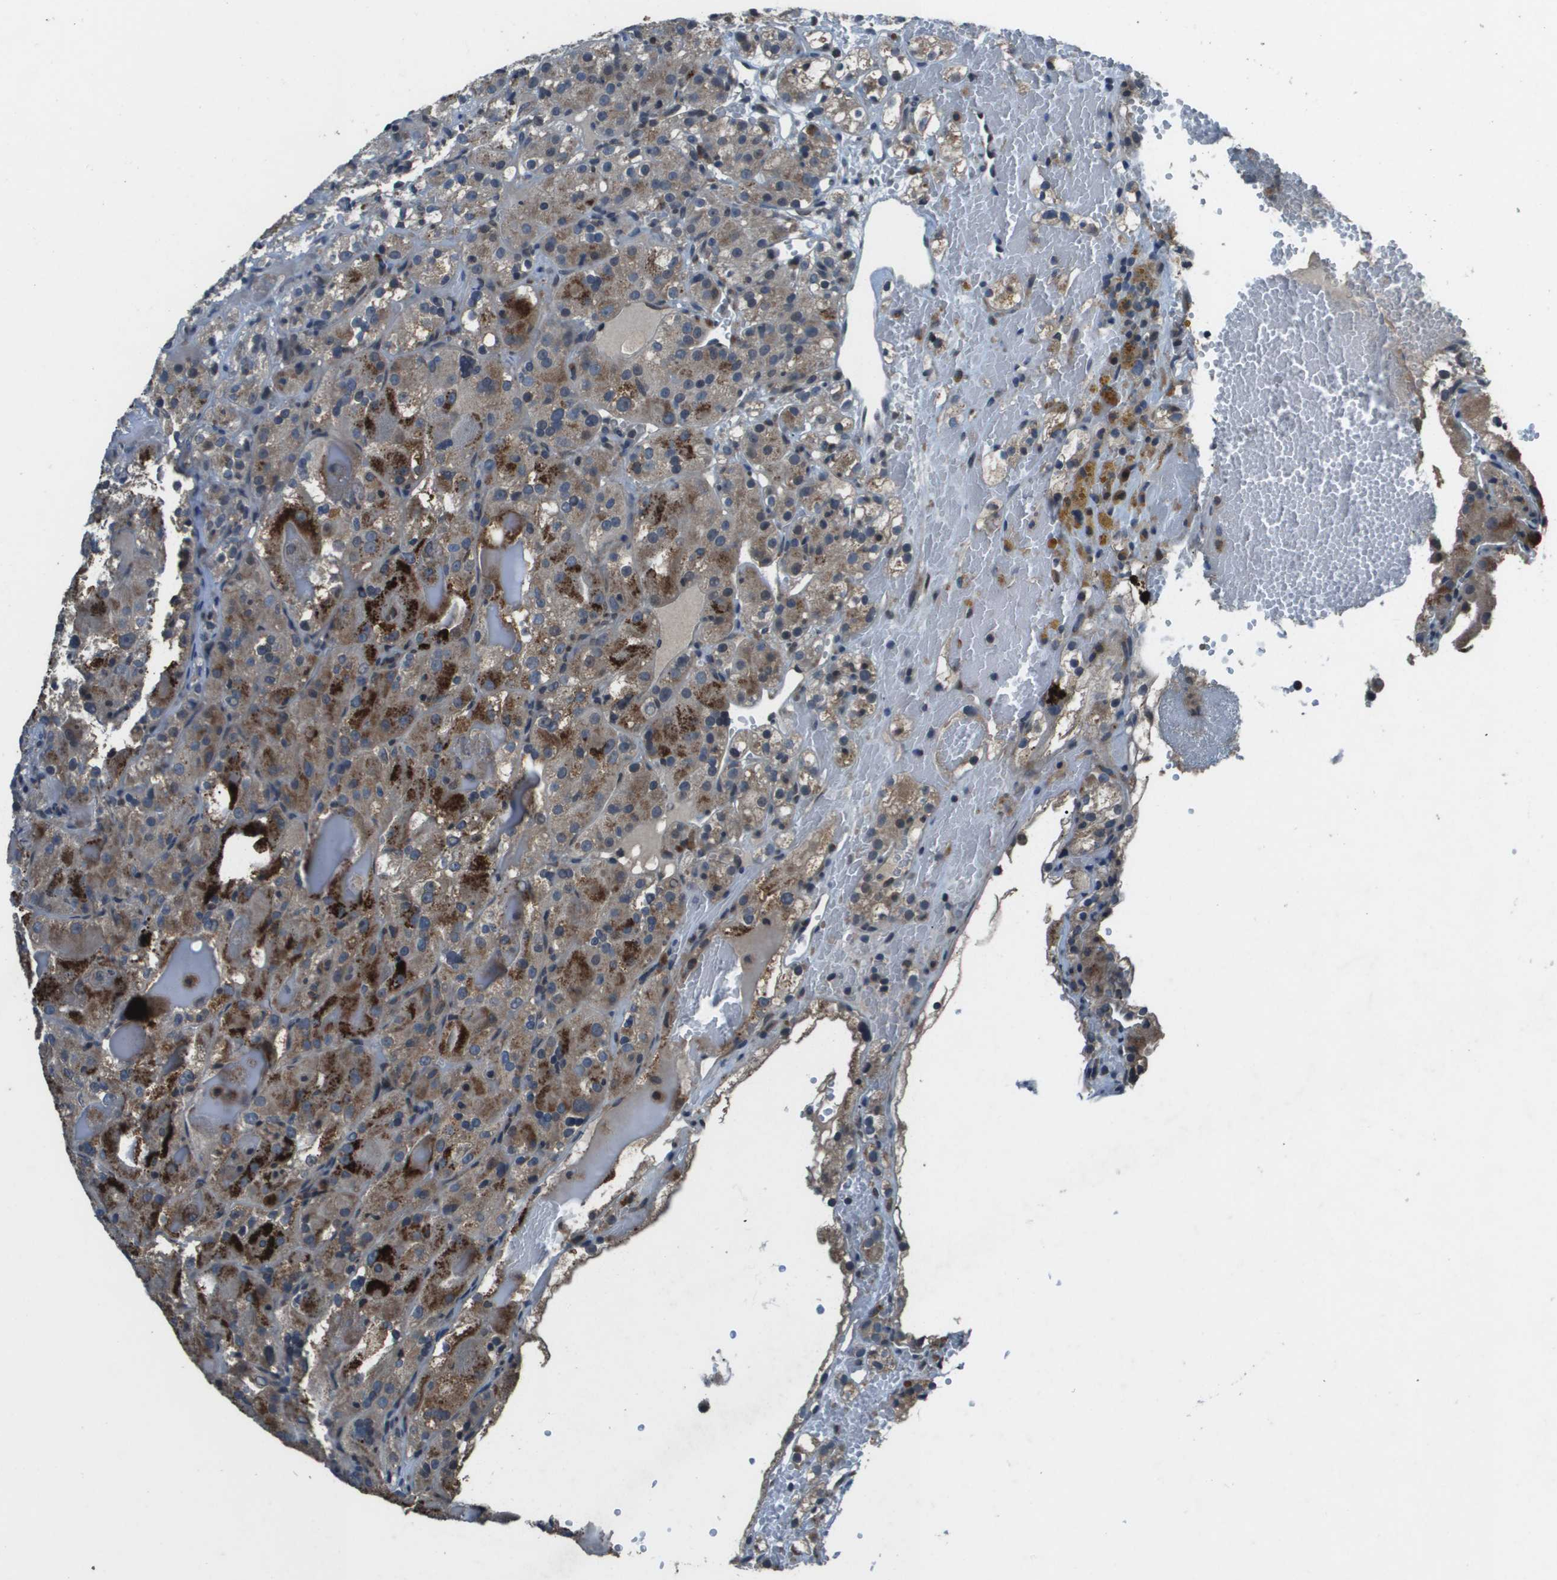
{"staining": {"intensity": "strong", "quantity": "<25%", "location": "cytoplasmic/membranous"}, "tissue": "renal cancer", "cell_type": "Tumor cells", "image_type": "cancer", "snomed": [{"axis": "morphology", "description": "Normal tissue, NOS"}, {"axis": "morphology", "description": "Adenocarcinoma, NOS"}, {"axis": "topography", "description": "Kidney"}], "caption": "This micrograph demonstrates renal adenocarcinoma stained with IHC to label a protein in brown. The cytoplasmic/membranous of tumor cells show strong positivity for the protein. Nuclei are counter-stained blue.", "gene": "GOSR2", "patient": {"sex": "male", "age": 61}}